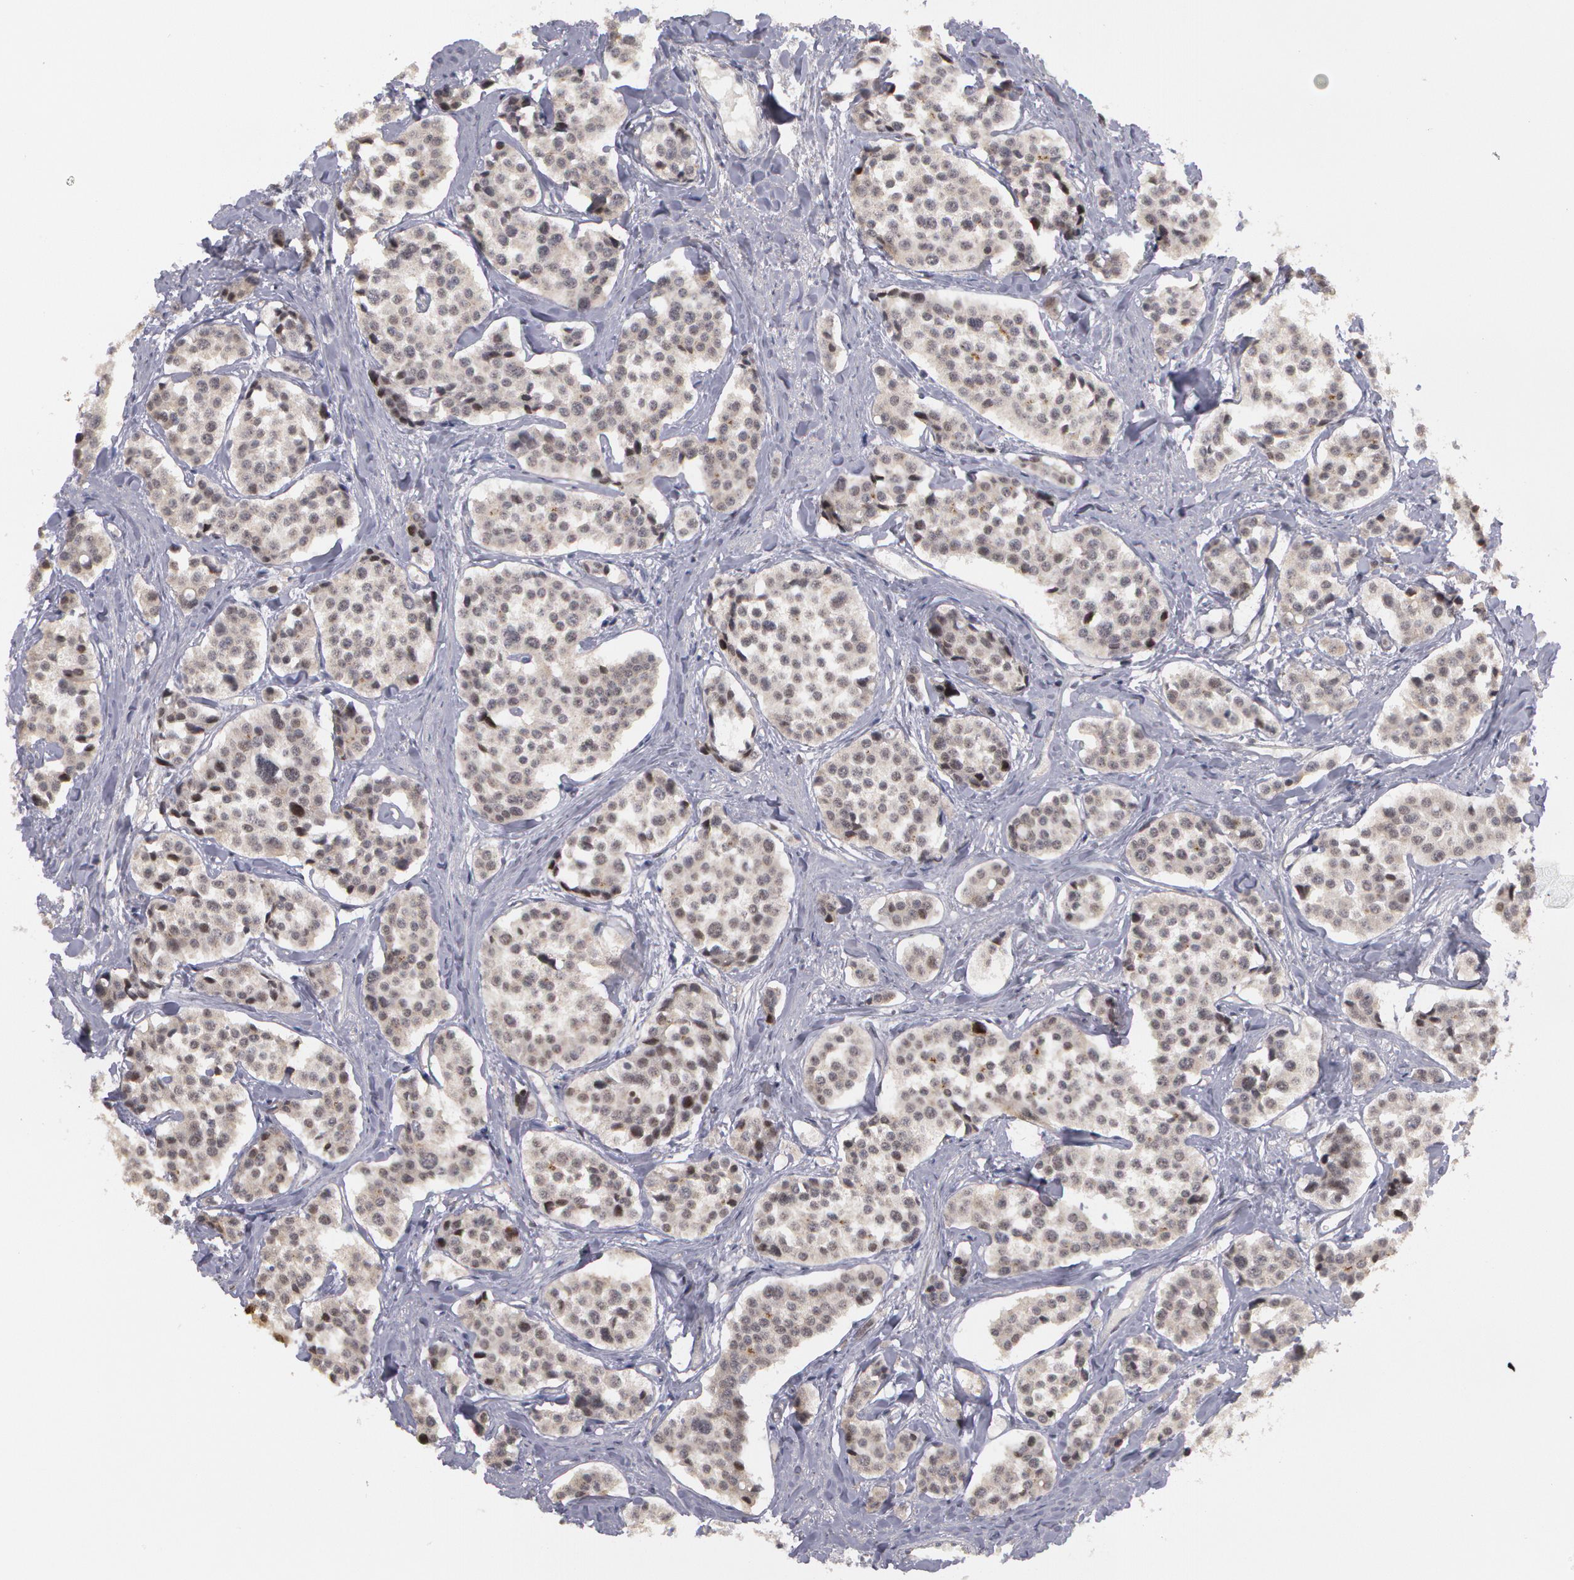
{"staining": {"intensity": "negative", "quantity": "none", "location": "none"}, "tissue": "carcinoid", "cell_type": "Tumor cells", "image_type": "cancer", "snomed": [{"axis": "morphology", "description": "Carcinoid, malignant, NOS"}, {"axis": "topography", "description": "Small intestine"}], "caption": "There is no significant staining in tumor cells of carcinoid. (Brightfield microscopy of DAB immunohistochemistry at high magnification).", "gene": "PRICKLE1", "patient": {"sex": "male", "age": 60}}